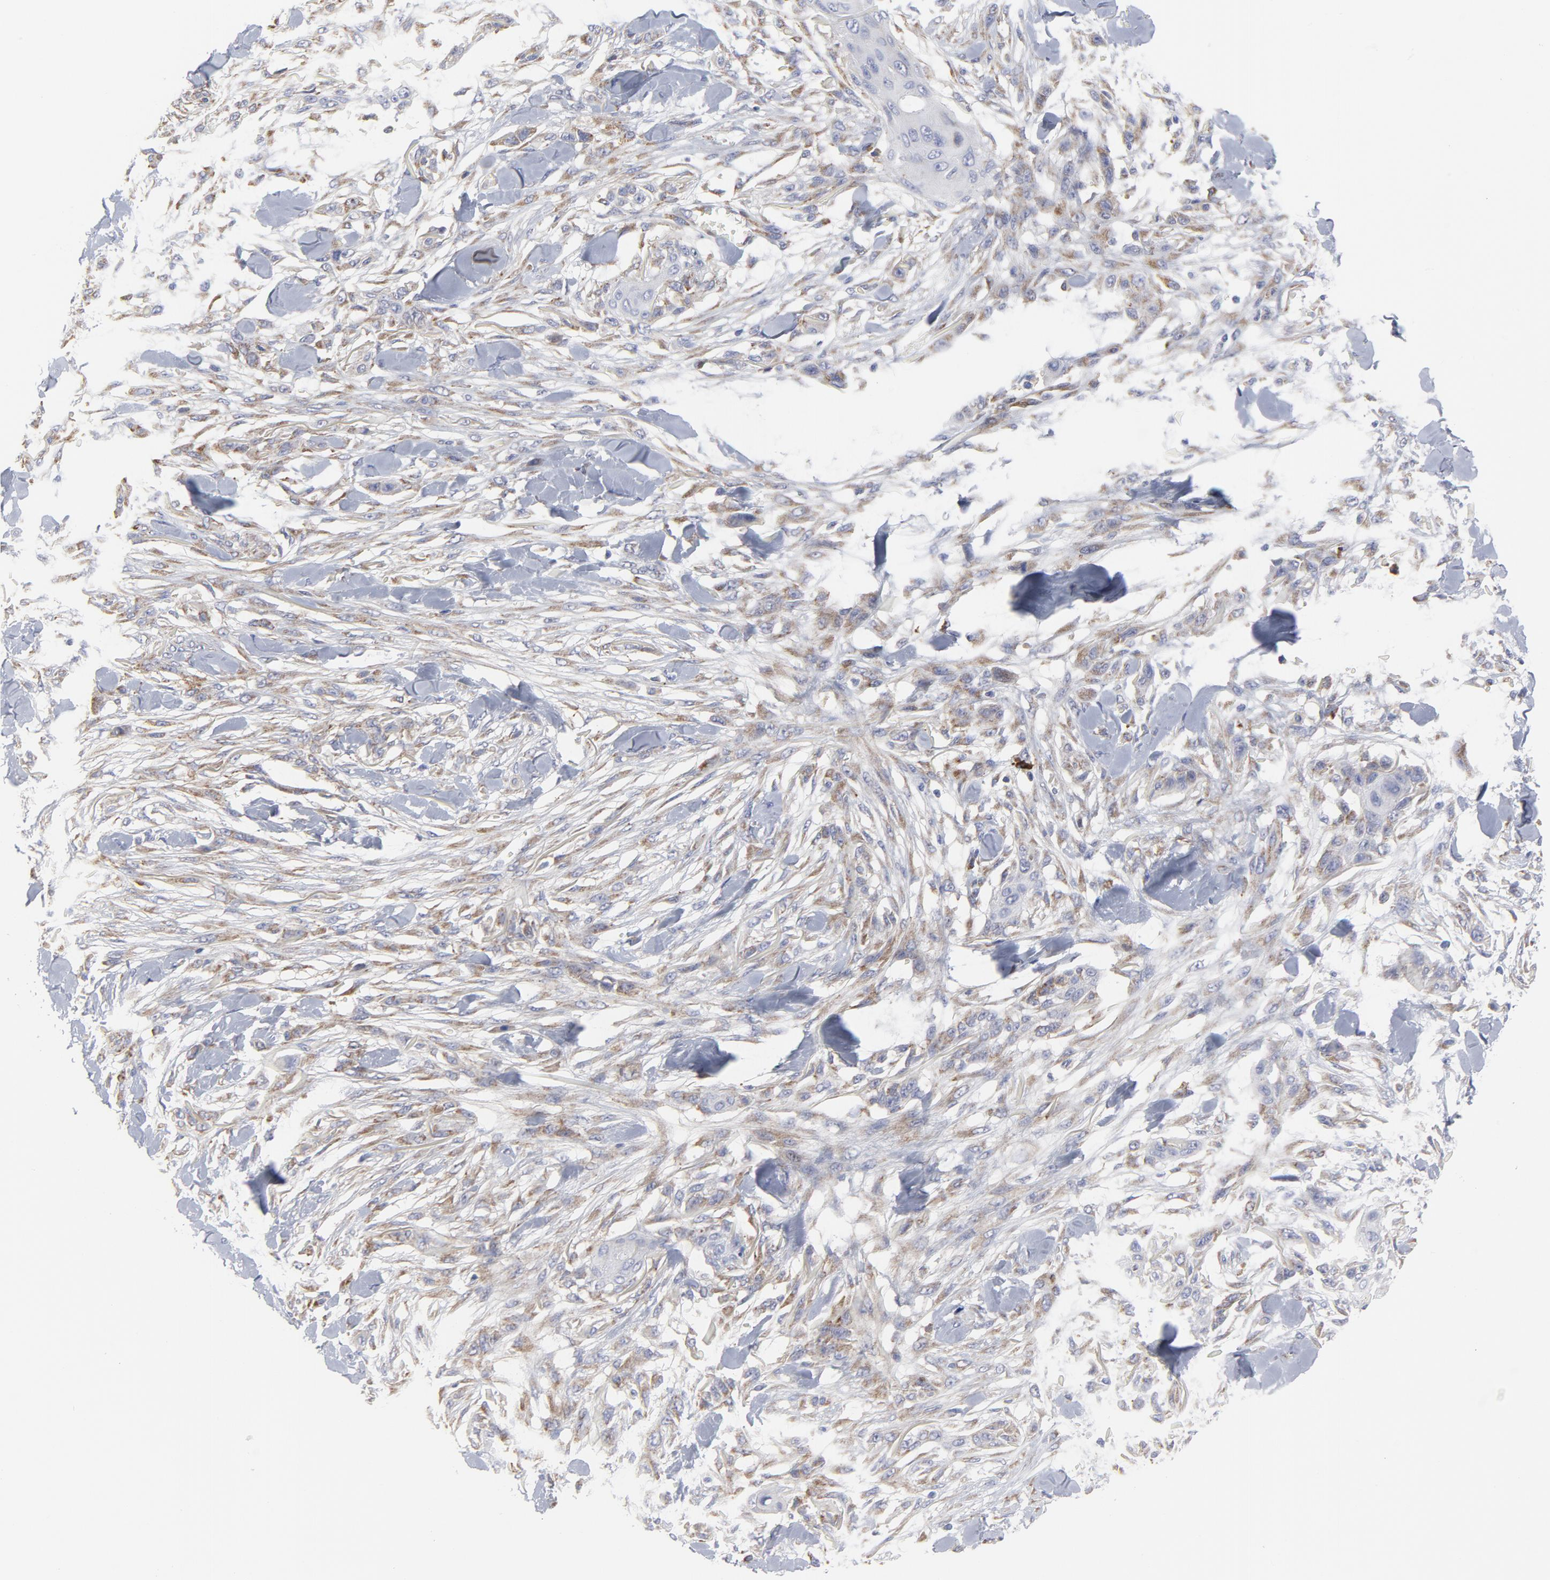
{"staining": {"intensity": "negative", "quantity": "none", "location": "none"}, "tissue": "skin cancer", "cell_type": "Tumor cells", "image_type": "cancer", "snomed": [{"axis": "morphology", "description": "Normal tissue, NOS"}, {"axis": "morphology", "description": "Squamous cell carcinoma, NOS"}, {"axis": "topography", "description": "Skin"}], "caption": "Immunohistochemical staining of skin squamous cell carcinoma demonstrates no significant staining in tumor cells.", "gene": "RAPGEF3", "patient": {"sex": "female", "age": 59}}